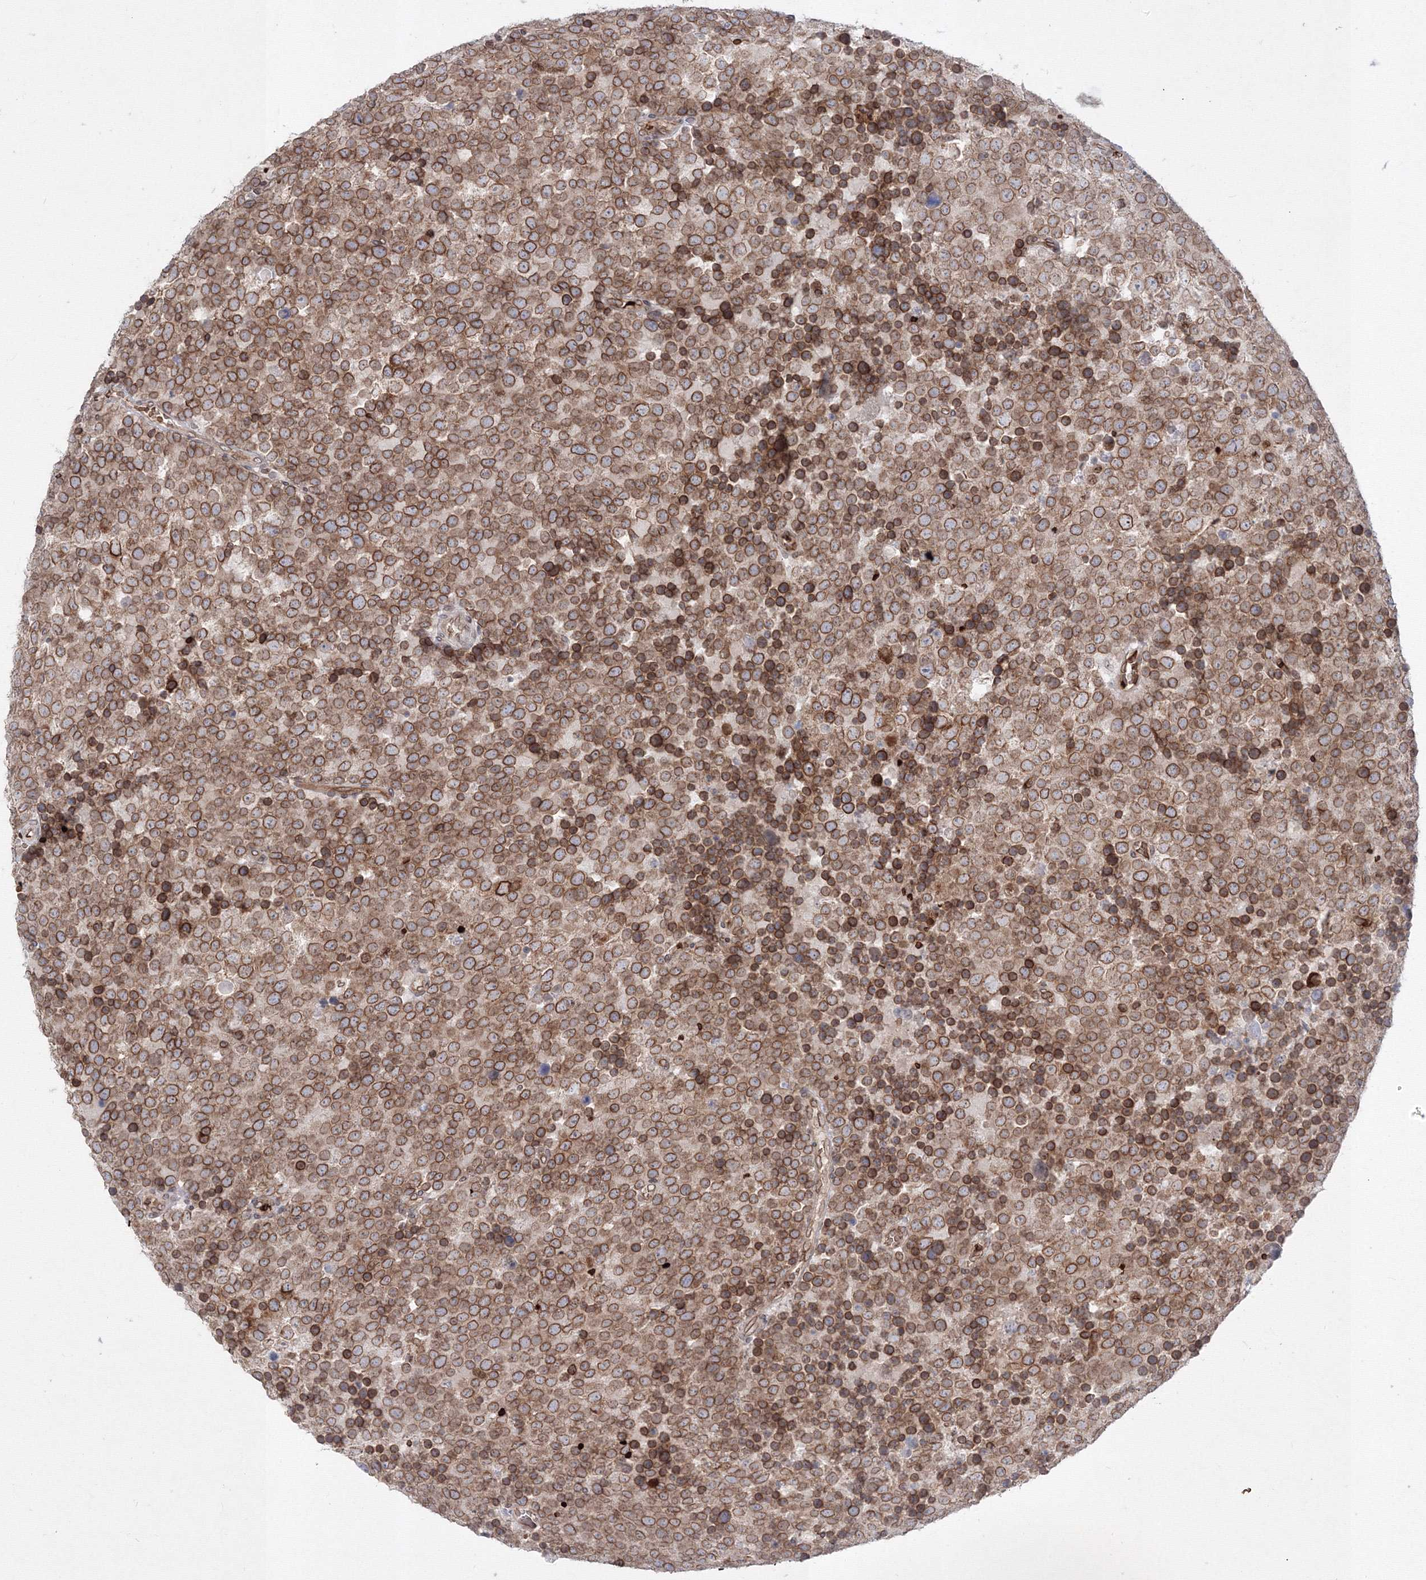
{"staining": {"intensity": "moderate", "quantity": ">75%", "location": "cytoplasmic/membranous,nuclear"}, "tissue": "testis cancer", "cell_type": "Tumor cells", "image_type": "cancer", "snomed": [{"axis": "morphology", "description": "Seminoma, NOS"}, {"axis": "topography", "description": "Testis"}], "caption": "Testis cancer (seminoma) stained with a protein marker demonstrates moderate staining in tumor cells.", "gene": "DNAJB2", "patient": {"sex": "male", "age": 71}}